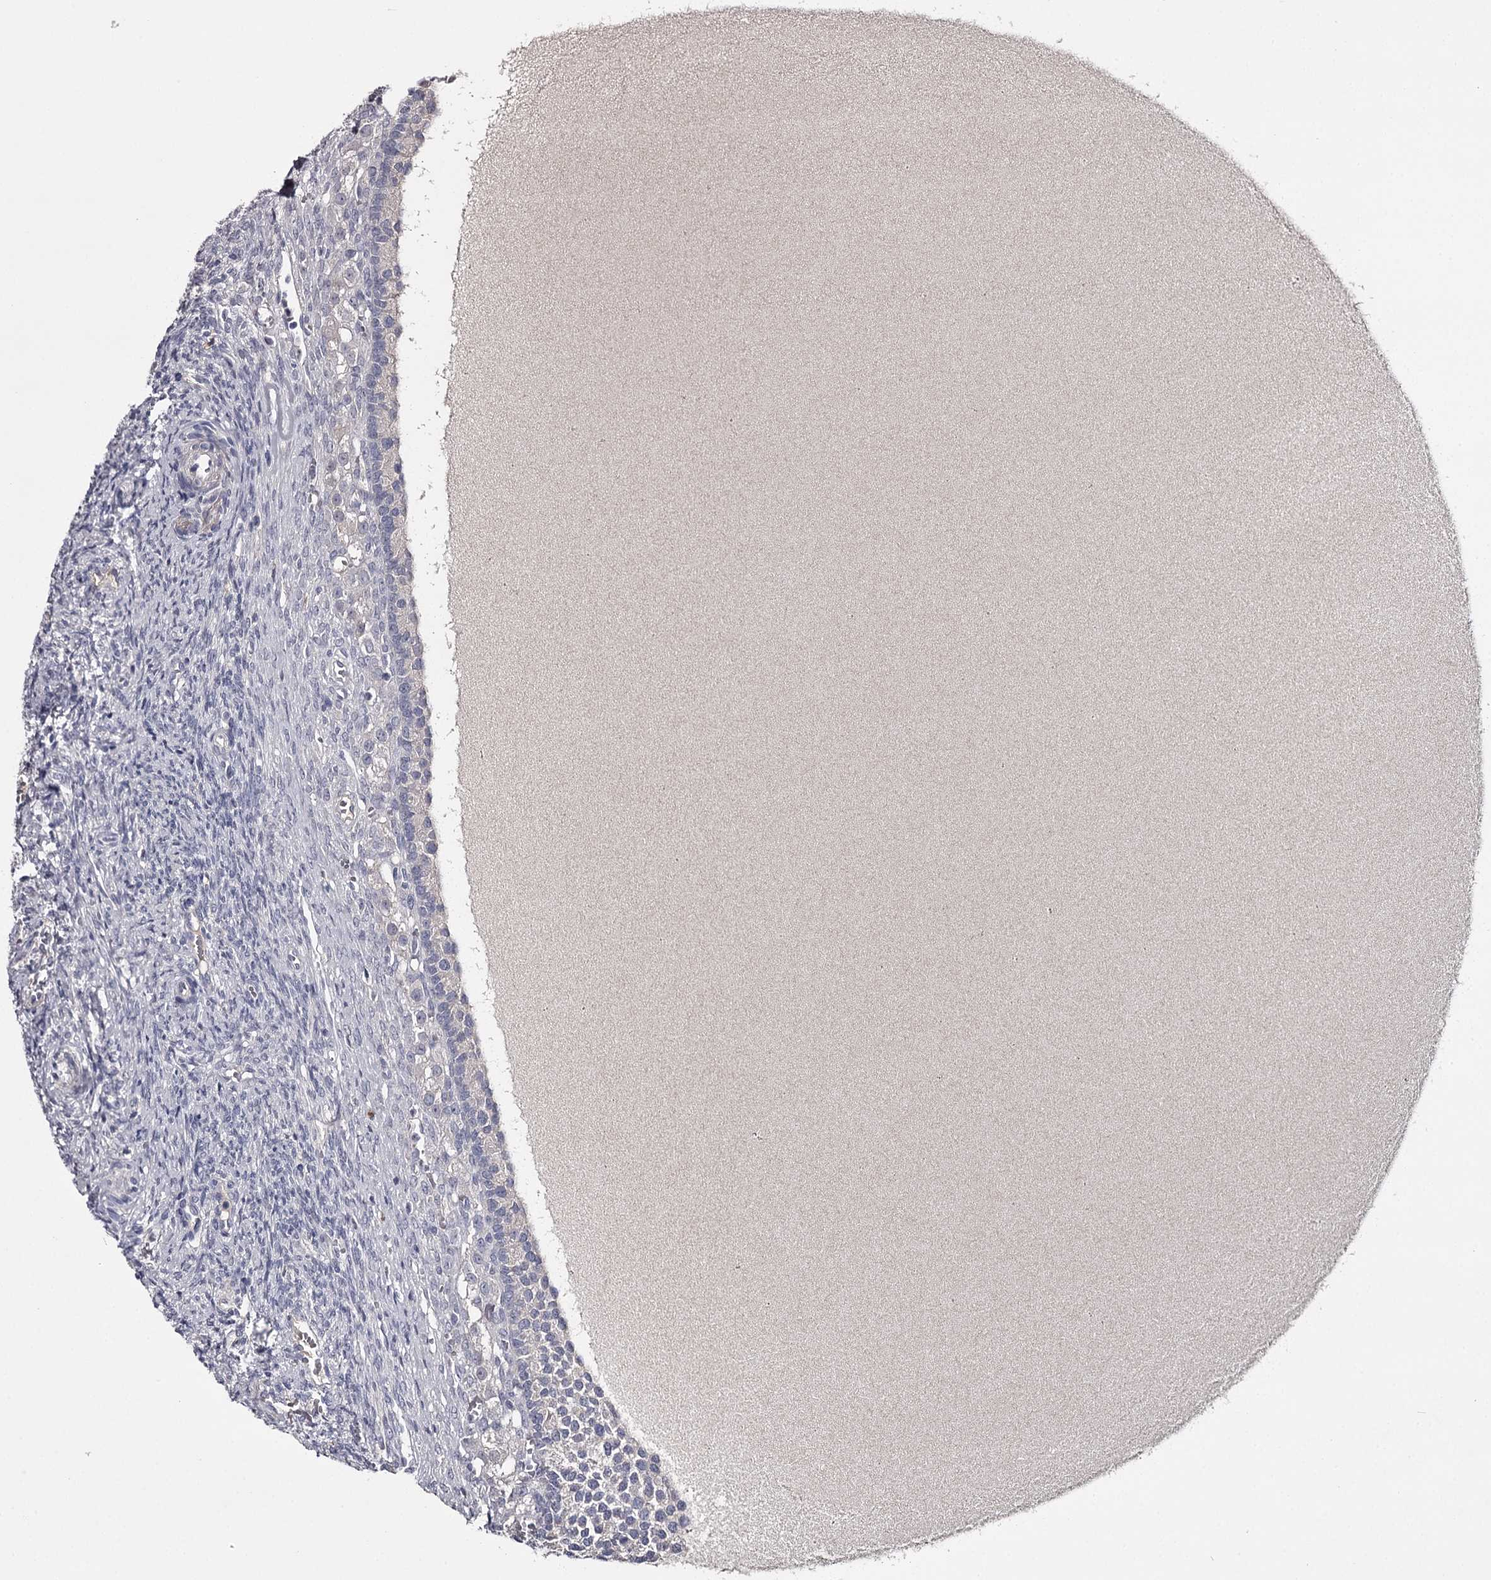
{"staining": {"intensity": "negative", "quantity": "none", "location": "none"}, "tissue": "ovary", "cell_type": "Ovarian stroma cells", "image_type": "normal", "snomed": [{"axis": "morphology", "description": "Normal tissue, NOS"}, {"axis": "topography", "description": "Ovary"}], "caption": "Immunohistochemistry of normal ovary reveals no positivity in ovarian stroma cells.", "gene": "FDXACB1", "patient": {"sex": "female", "age": 41}}